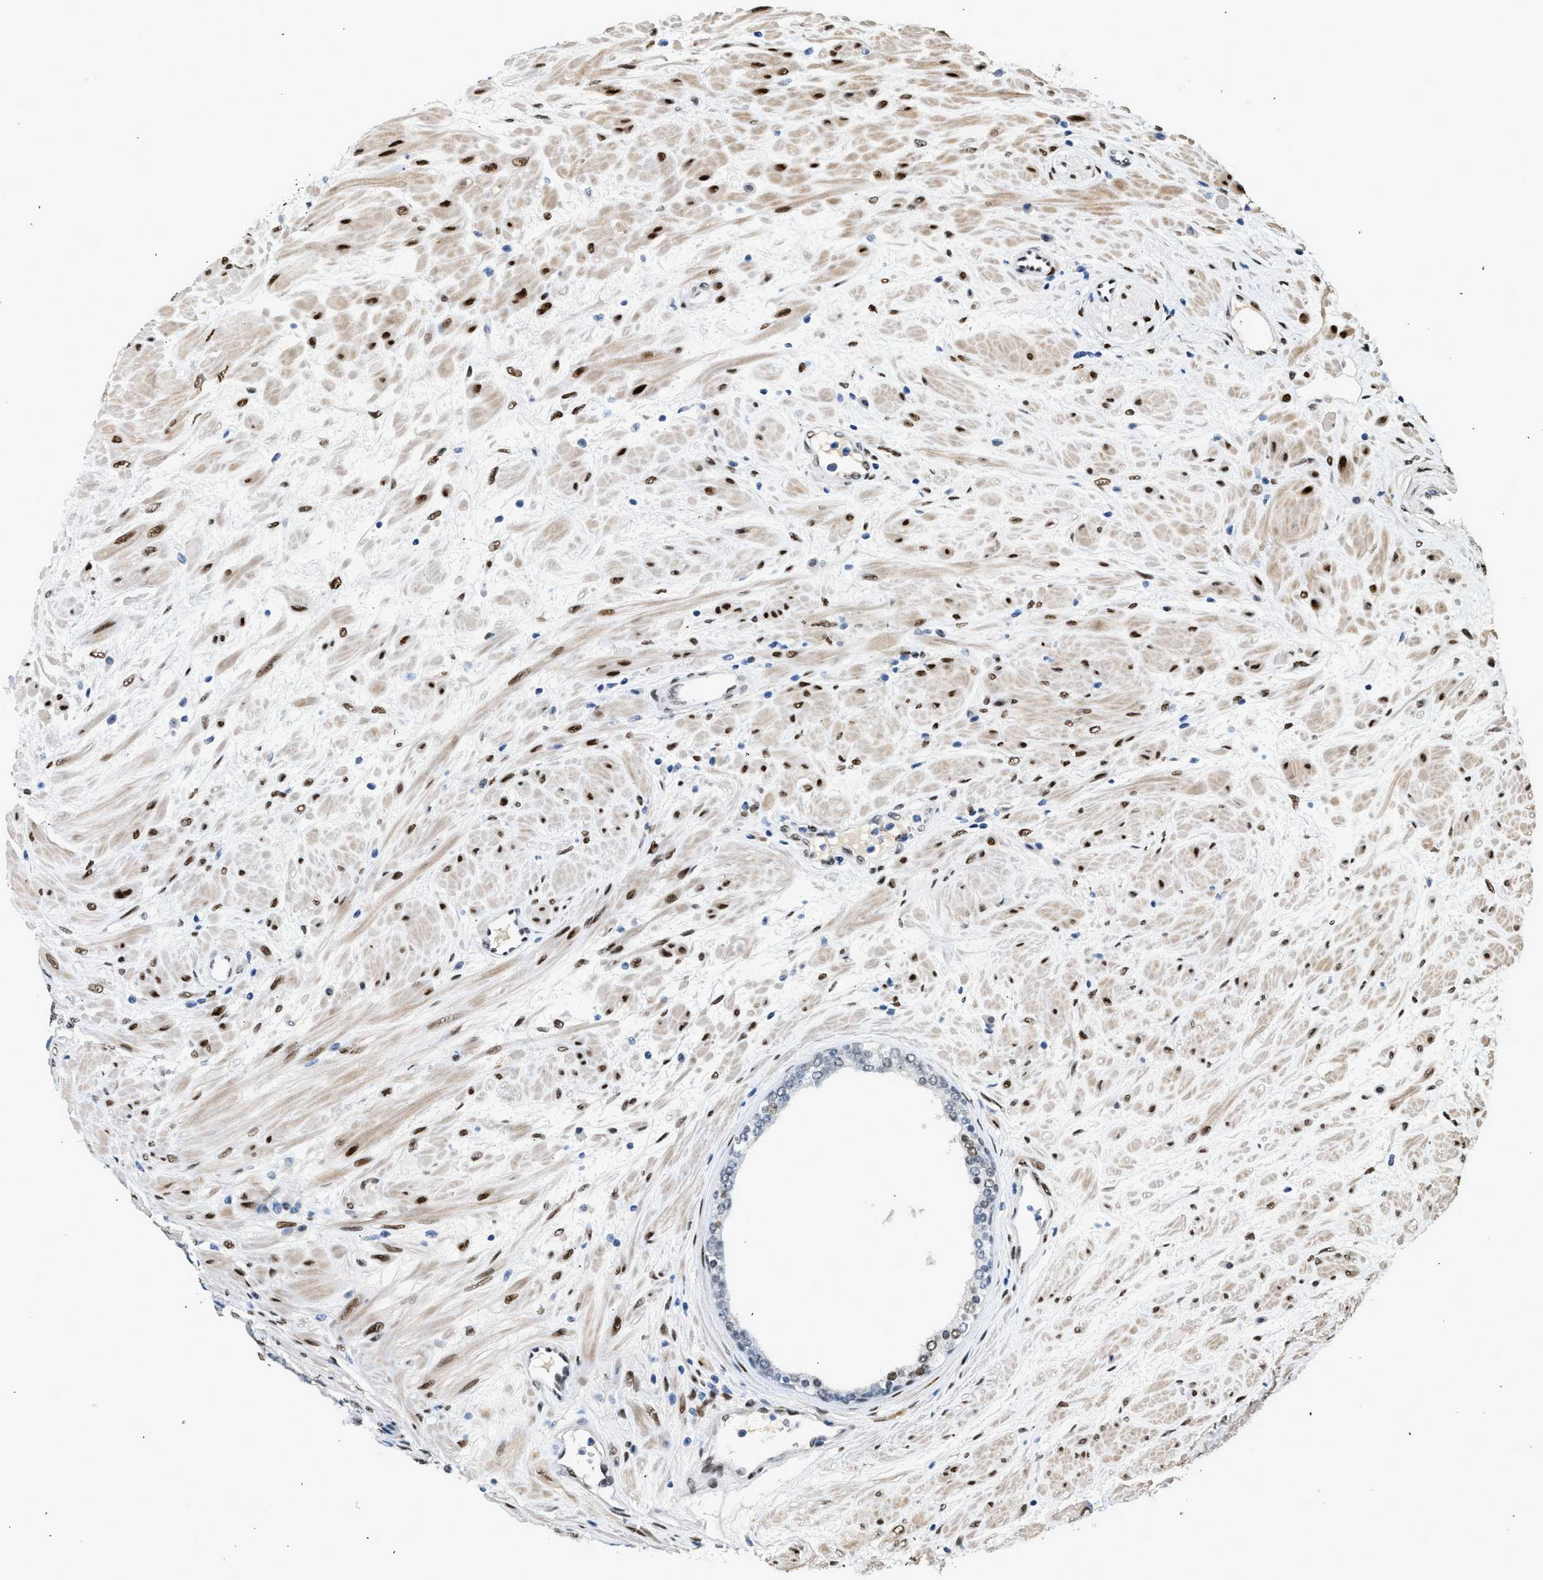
{"staining": {"intensity": "weak", "quantity": "<25%", "location": "nuclear"}, "tissue": "prostate cancer", "cell_type": "Tumor cells", "image_type": "cancer", "snomed": [{"axis": "morphology", "description": "Adenocarcinoma, Low grade"}, {"axis": "topography", "description": "Prostate"}], "caption": "An immunohistochemistry image of prostate cancer is shown. There is no staining in tumor cells of prostate cancer.", "gene": "ZBTB20", "patient": {"sex": "male", "age": 63}}